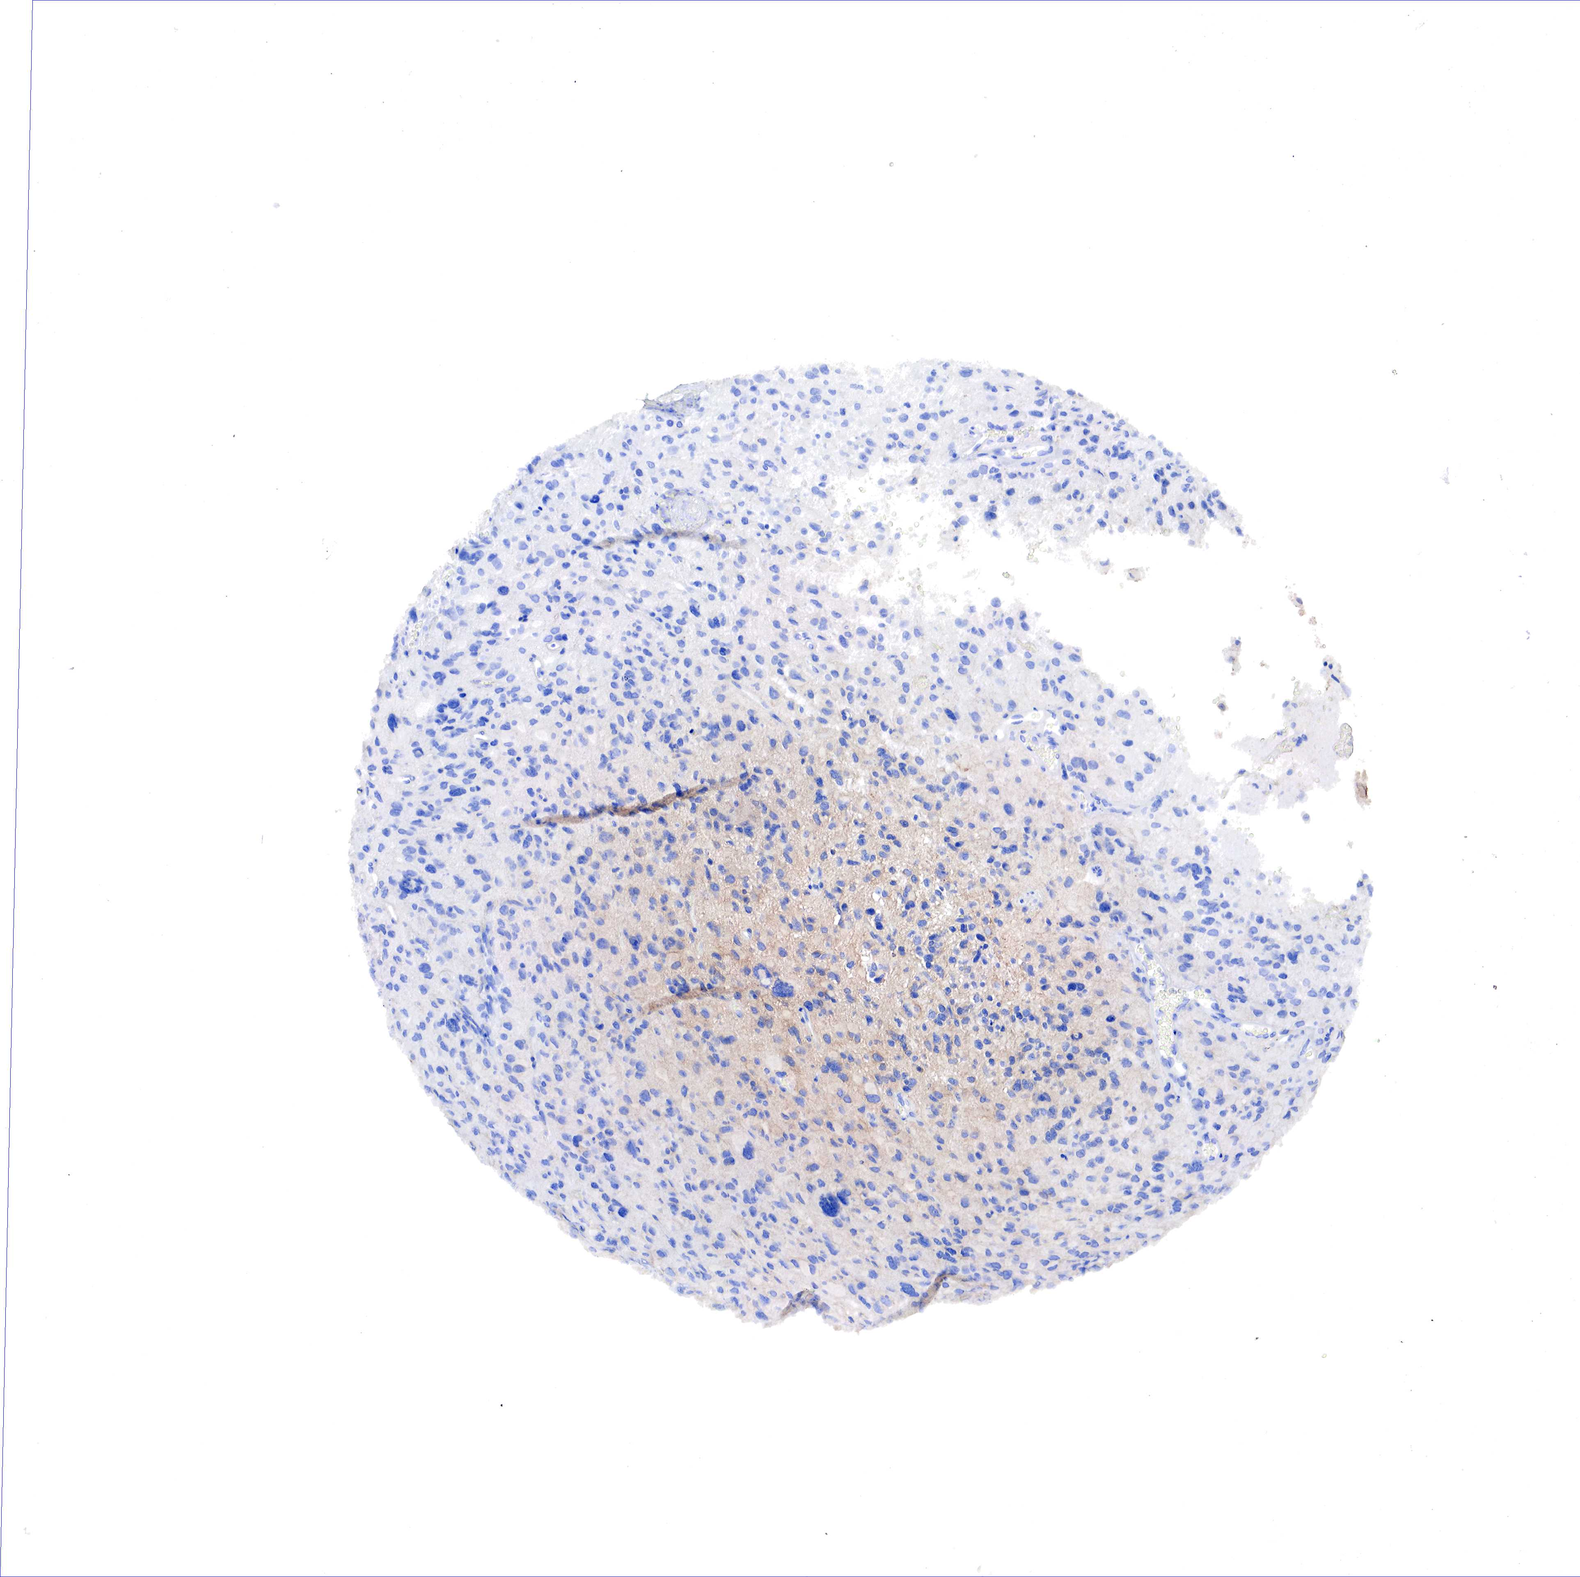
{"staining": {"intensity": "negative", "quantity": "none", "location": "none"}, "tissue": "glioma", "cell_type": "Tumor cells", "image_type": "cancer", "snomed": [{"axis": "morphology", "description": "Glioma, malignant, High grade"}, {"axis": "topography", "description": "Brain"}], "caption": "IHC micrograph of glioma stained for a protein (brown), which exhibits no expression in tumor cells.", "gene": "RDX", "patient": {"sex": "male", "age": 69}}